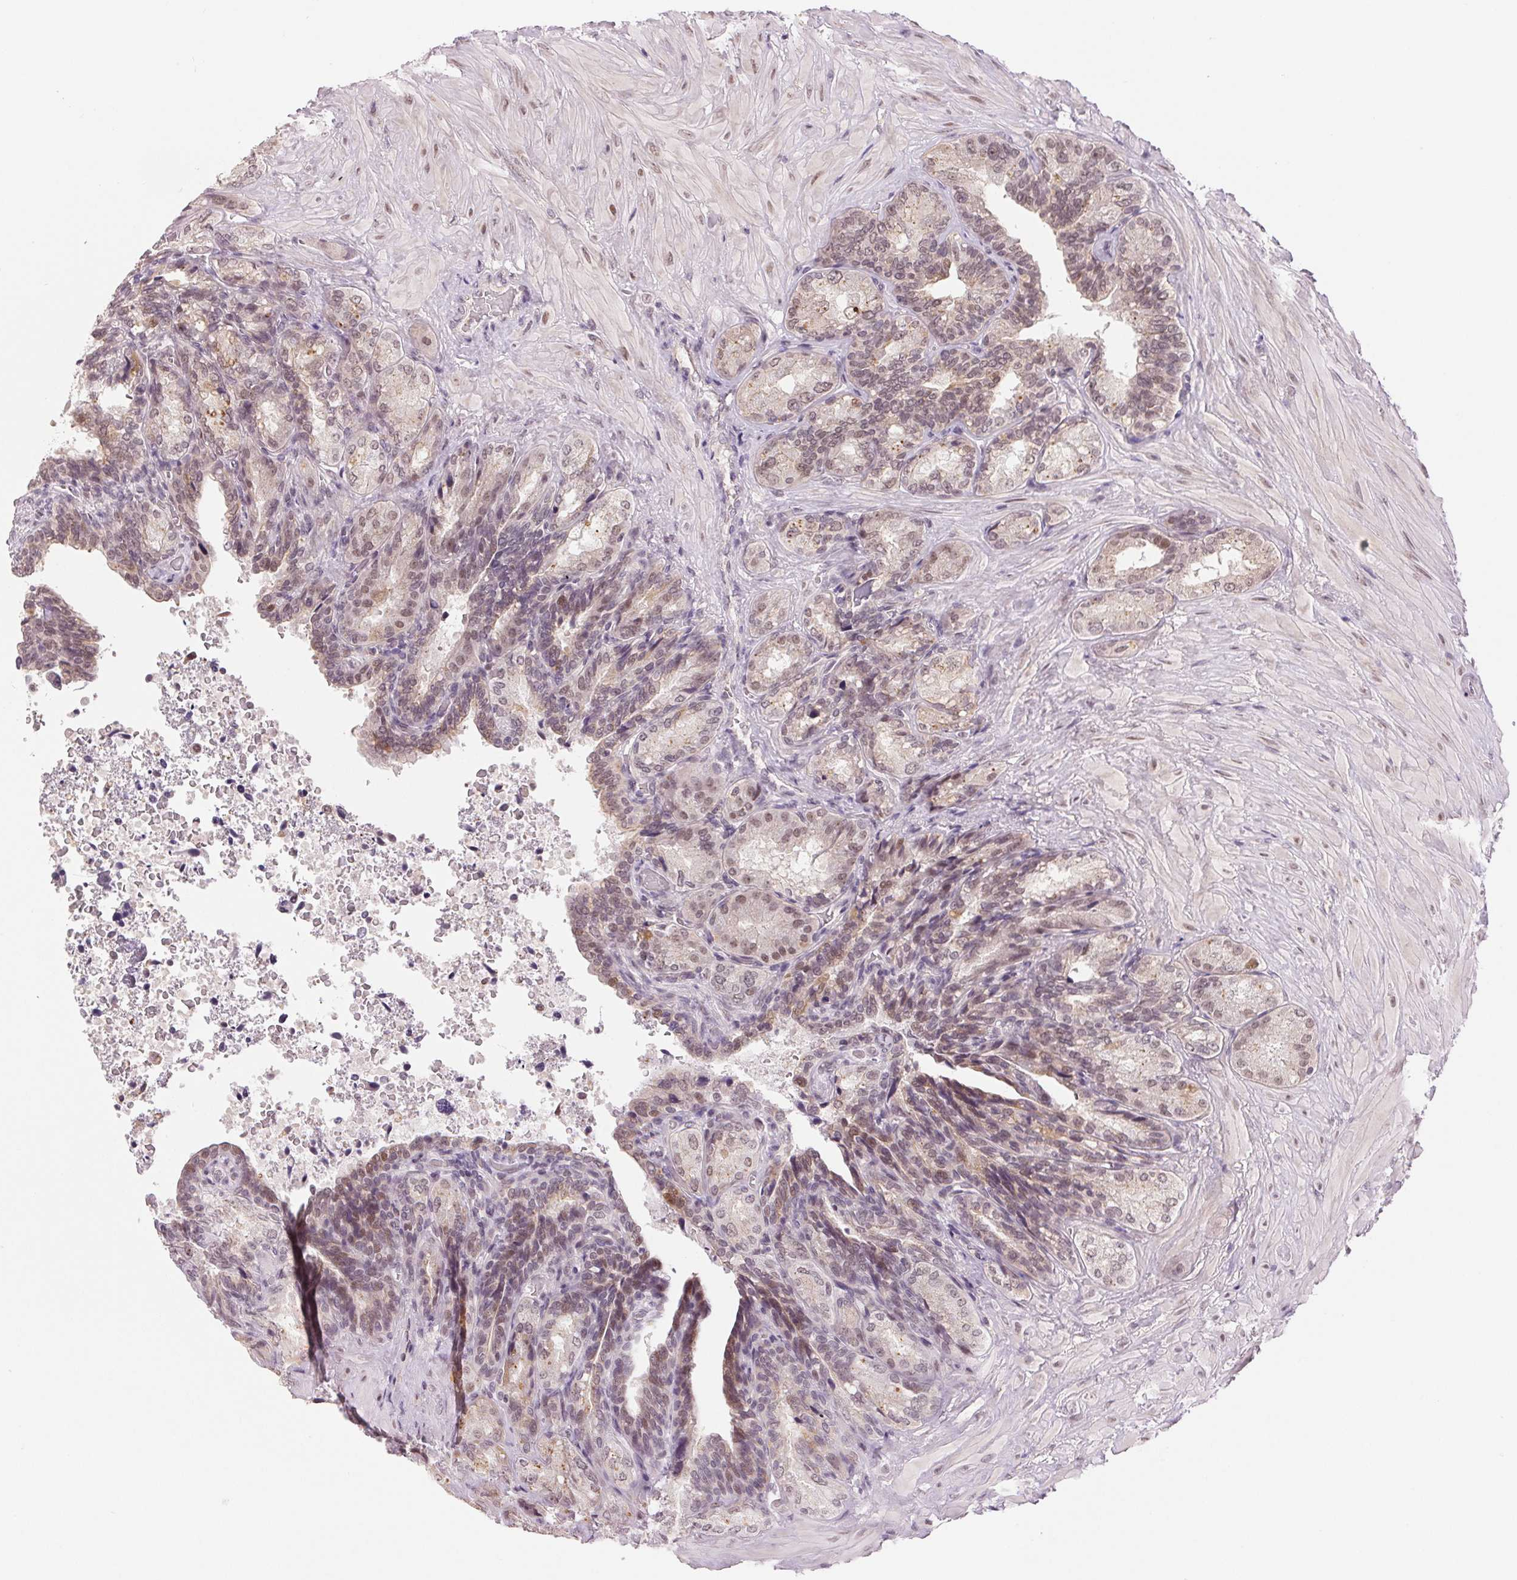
{"staining": {"intensity": "weak", "quantity": ">75%", "location": "nuclear"}, "tissue": "seminal vesicle", "cell_type": "Glandular cells", "image_type": "normal", "snomed": [{"axis": "morphology", "description": "Normal tissue, NOS"}, {"axis": "topography", "description": "Seminal veicle"}], "caption": "Glandular cells exhibit weak nuclear expression in approximately >75% of cells in unremarkable seminal vesicle. Ihc stains the protein in brown and the nuclei are stained blue.", "gene": "GRHL3", "patient": {"sex": "male", "age": 68}}